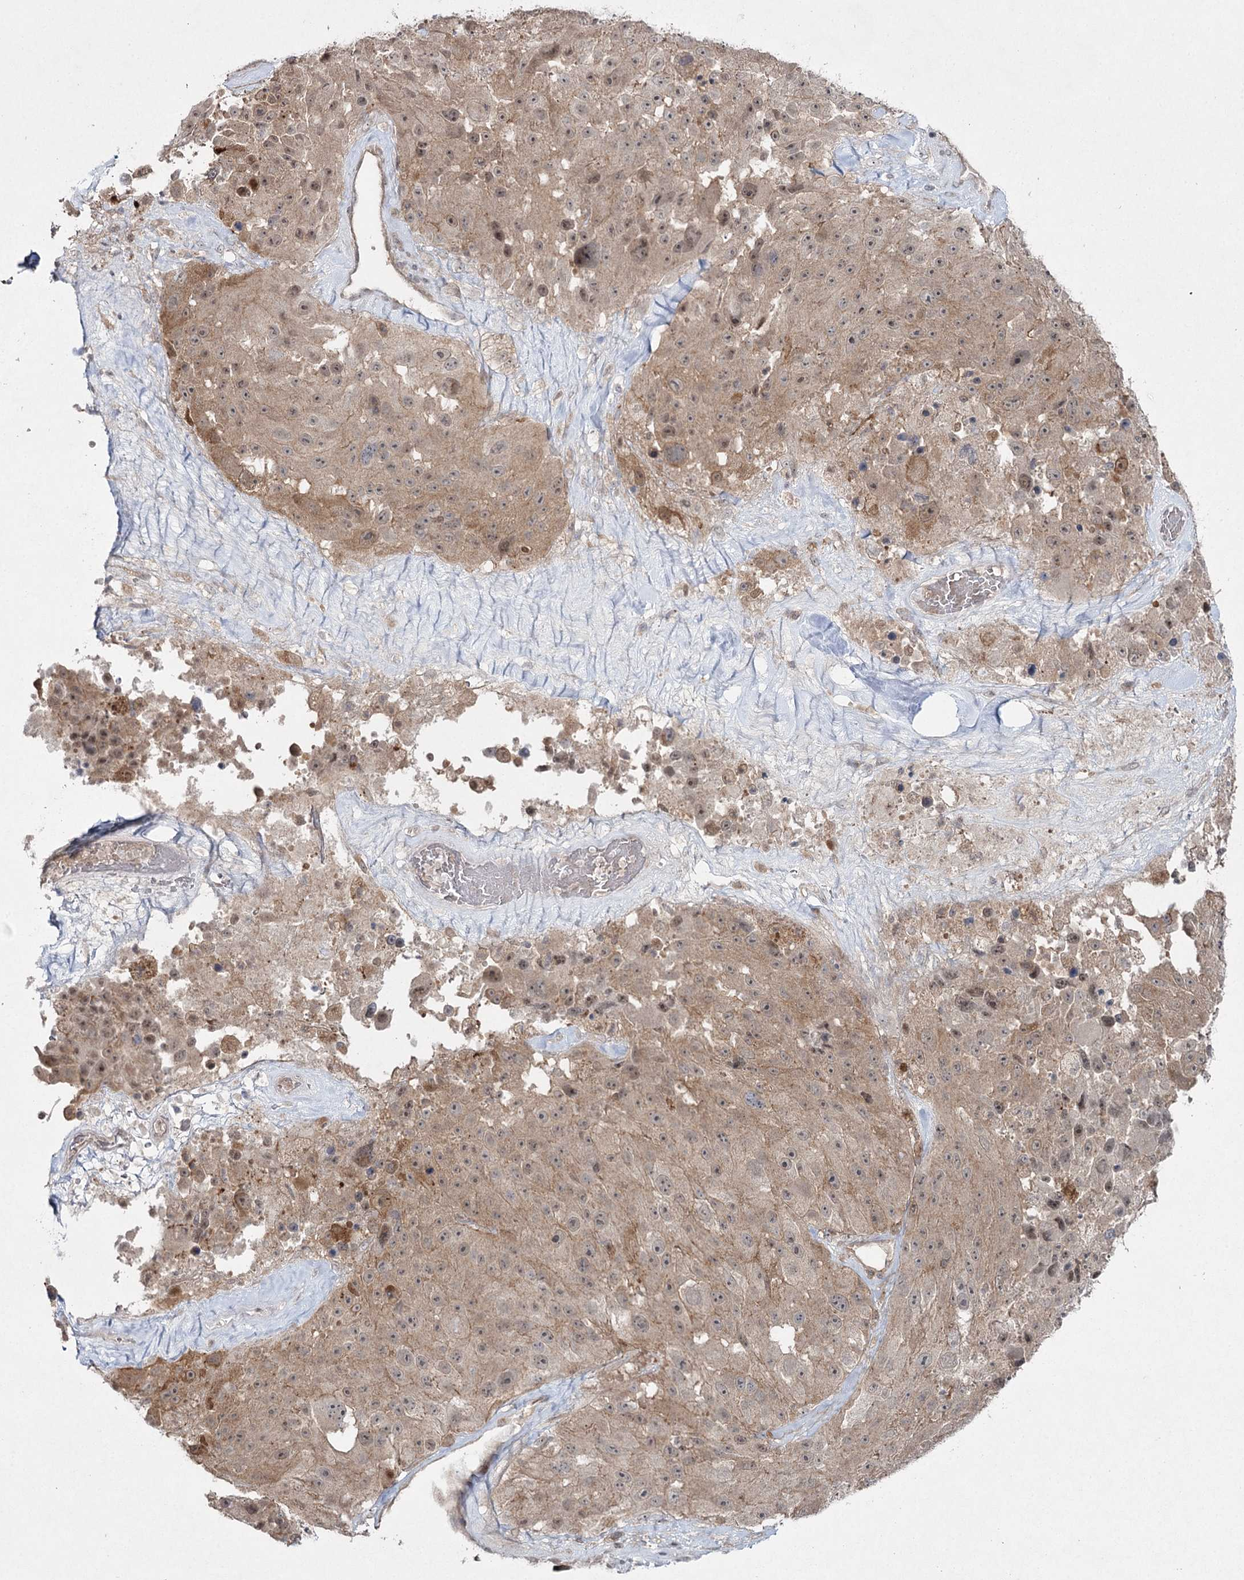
{"staining": {"intensity": "weak", "quantity": ">75%", "location": "cytoplasmic/membranous"}, "tissue": "melanoma", "cell_type": "Tumor cells", "image_type": "cancer", "snomed": [{"axis": "morphology", "description": "Malignant melanoma, Metastatic site"}, {"axis": "topography", "description": "Lymph node"}], "caption": "This micrograph demonstrates malignant melanoma (metastatic site) stained with IHC to label a protein in brown. The cytoplasmic/membranous of tumor cells show weak positivity for the protein. Nuclei are counter-stained blue.", "gene": "WDR44", "patient": {"sex": "male", "age": 62}}